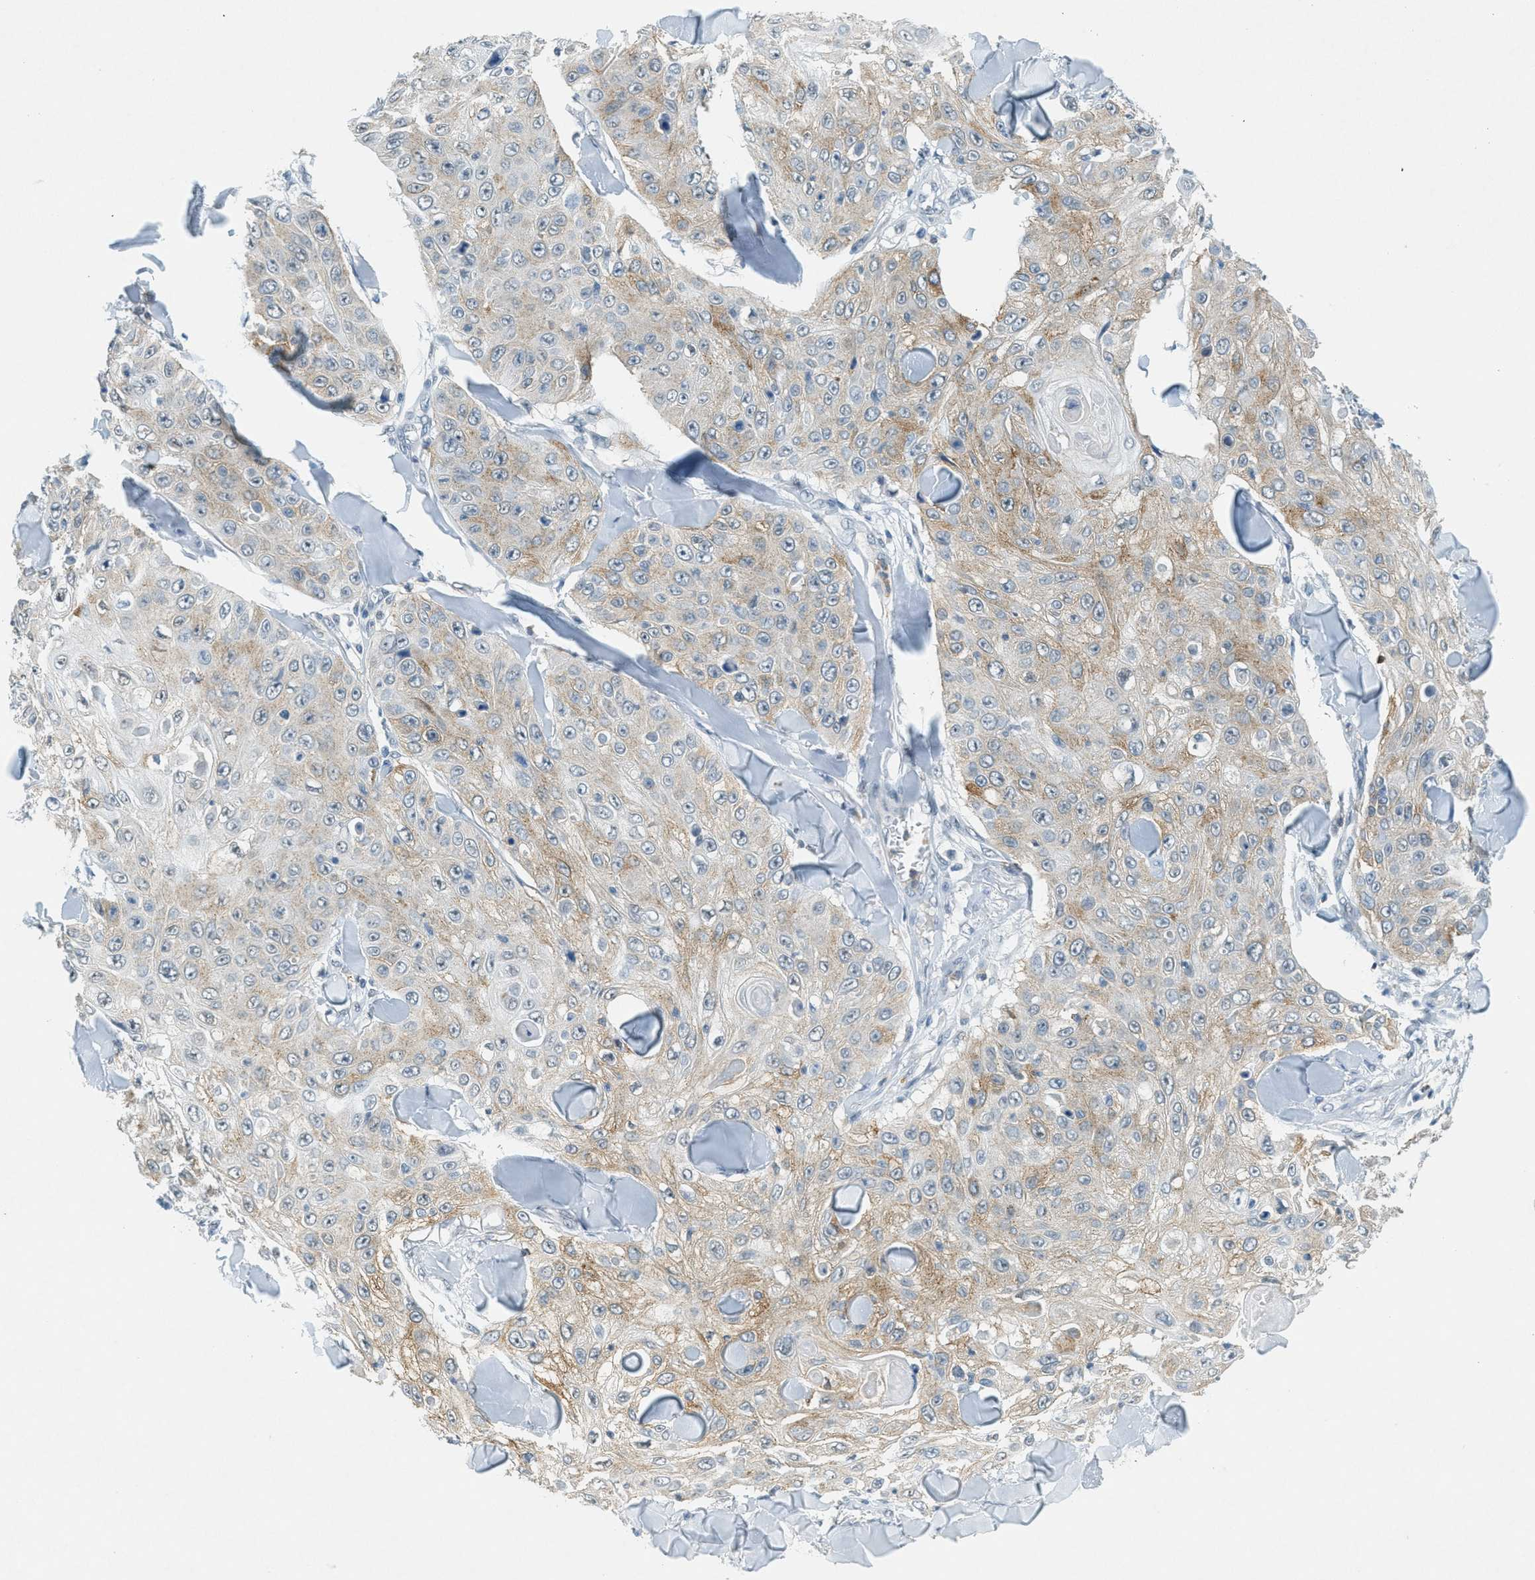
{"staining": {"intensity": "weak", "quantity": ">75%", "location": "cytoplasmic/membranous"}, "tissue": "skin cancer", "cell_type": "Tumor cells", "image_type": "cancer", "snomed": [{"axis": "morphology", "description": "Squamous cell carcinoma, NOS"}, {"axis": "topography", "description": "Skin"}], "caption": "Protein staining demonstrates weak cytoplasmic/membranous expression in about >75% of tumor cells in skin cancer.", "gene": "FYN", "patient": {"sex": "male", "age": 86}}